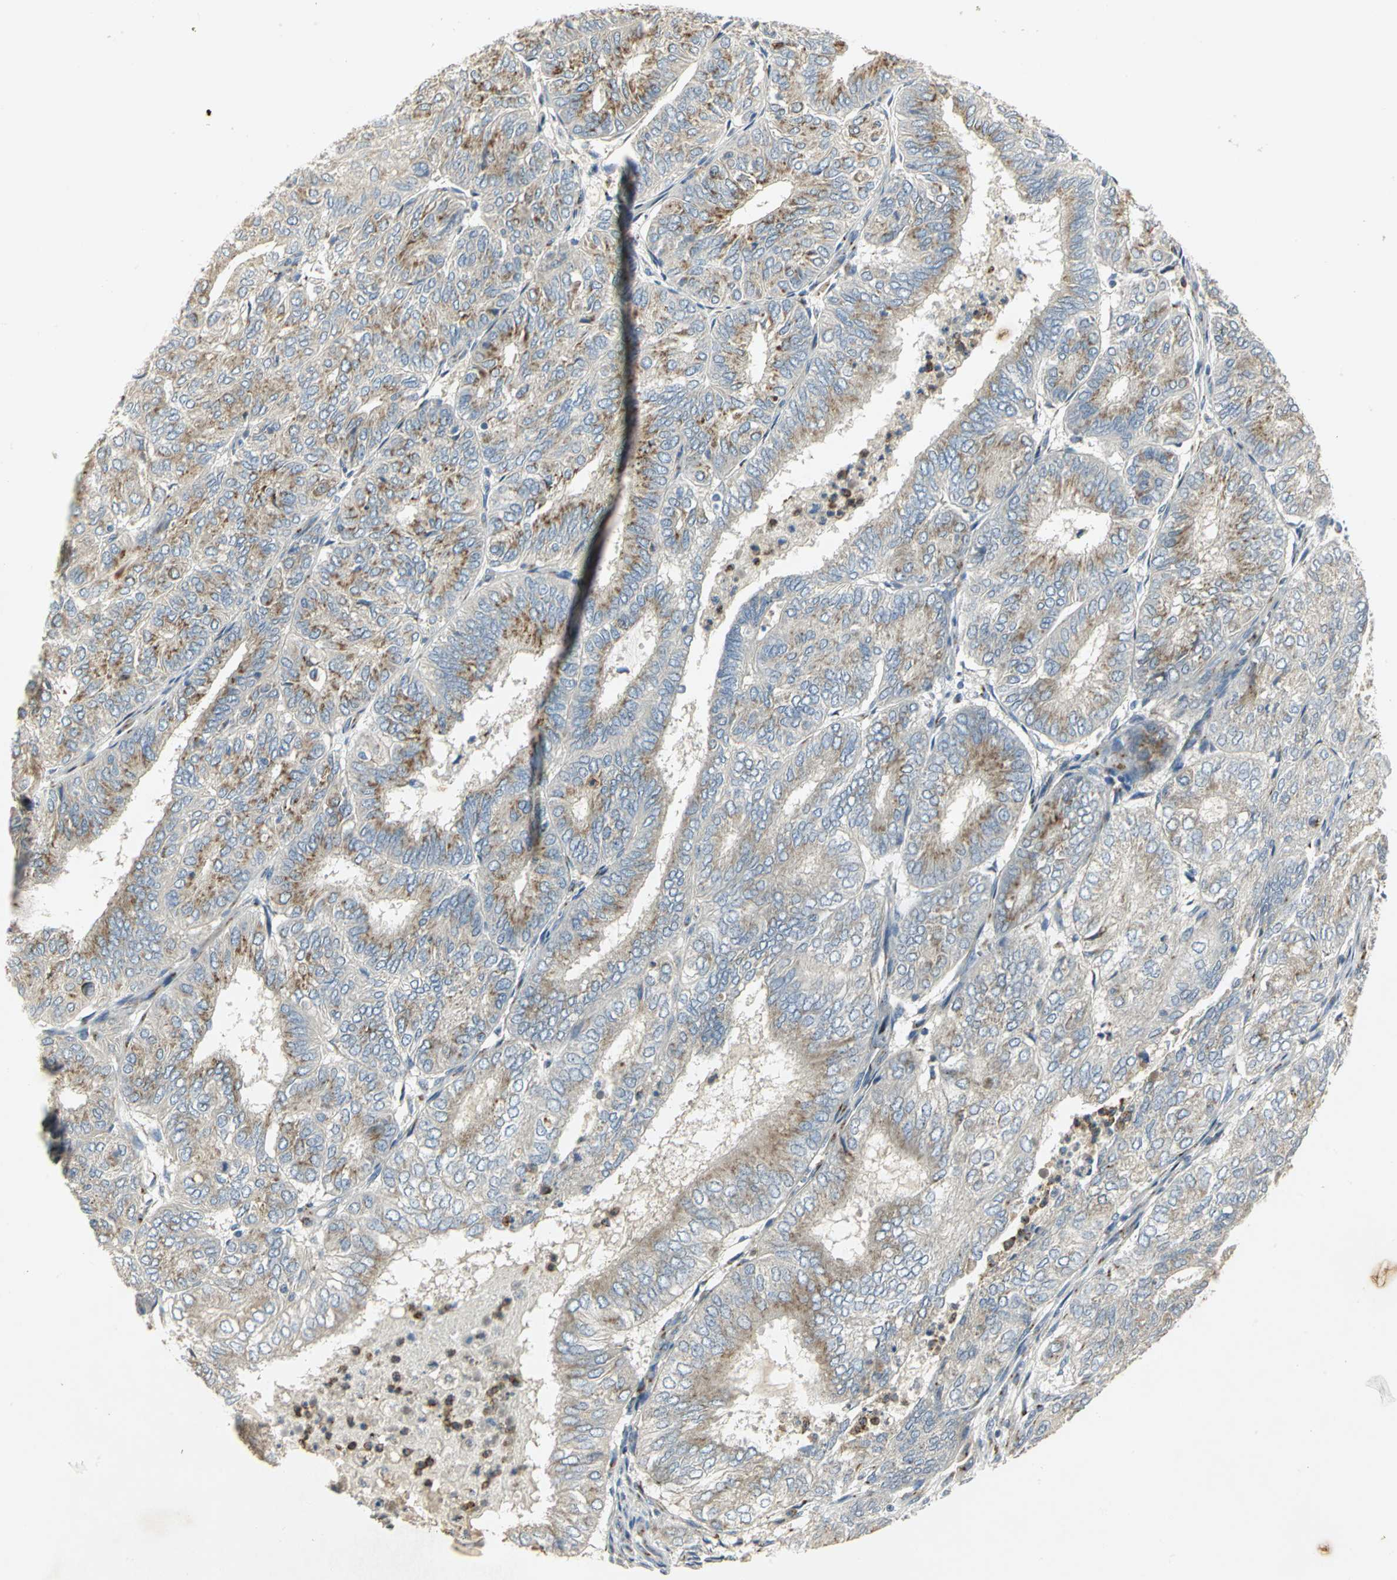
{"staining": {"intensity": "moderate", "quantity": ">75%", "location": "cytoplasmic/membranous"}, "tissue": "endometrial cancer", "cell_type": "Tumor cells", "image_type": "cancer", "snomed": [{"axis": "morphology", "description": "Adenocarcinoma, NOS"}, {"axis": "topography", "description": "Uterus"}], "caption": "A high-resolution histopathology image shows IHC staining of endometrial cancer, which shows moderate cytoplasmic/membranous positivity in about >75% of tumor cells.", "gene": "TM9SF2", "patient": {"sex": "female", "age": 60}}